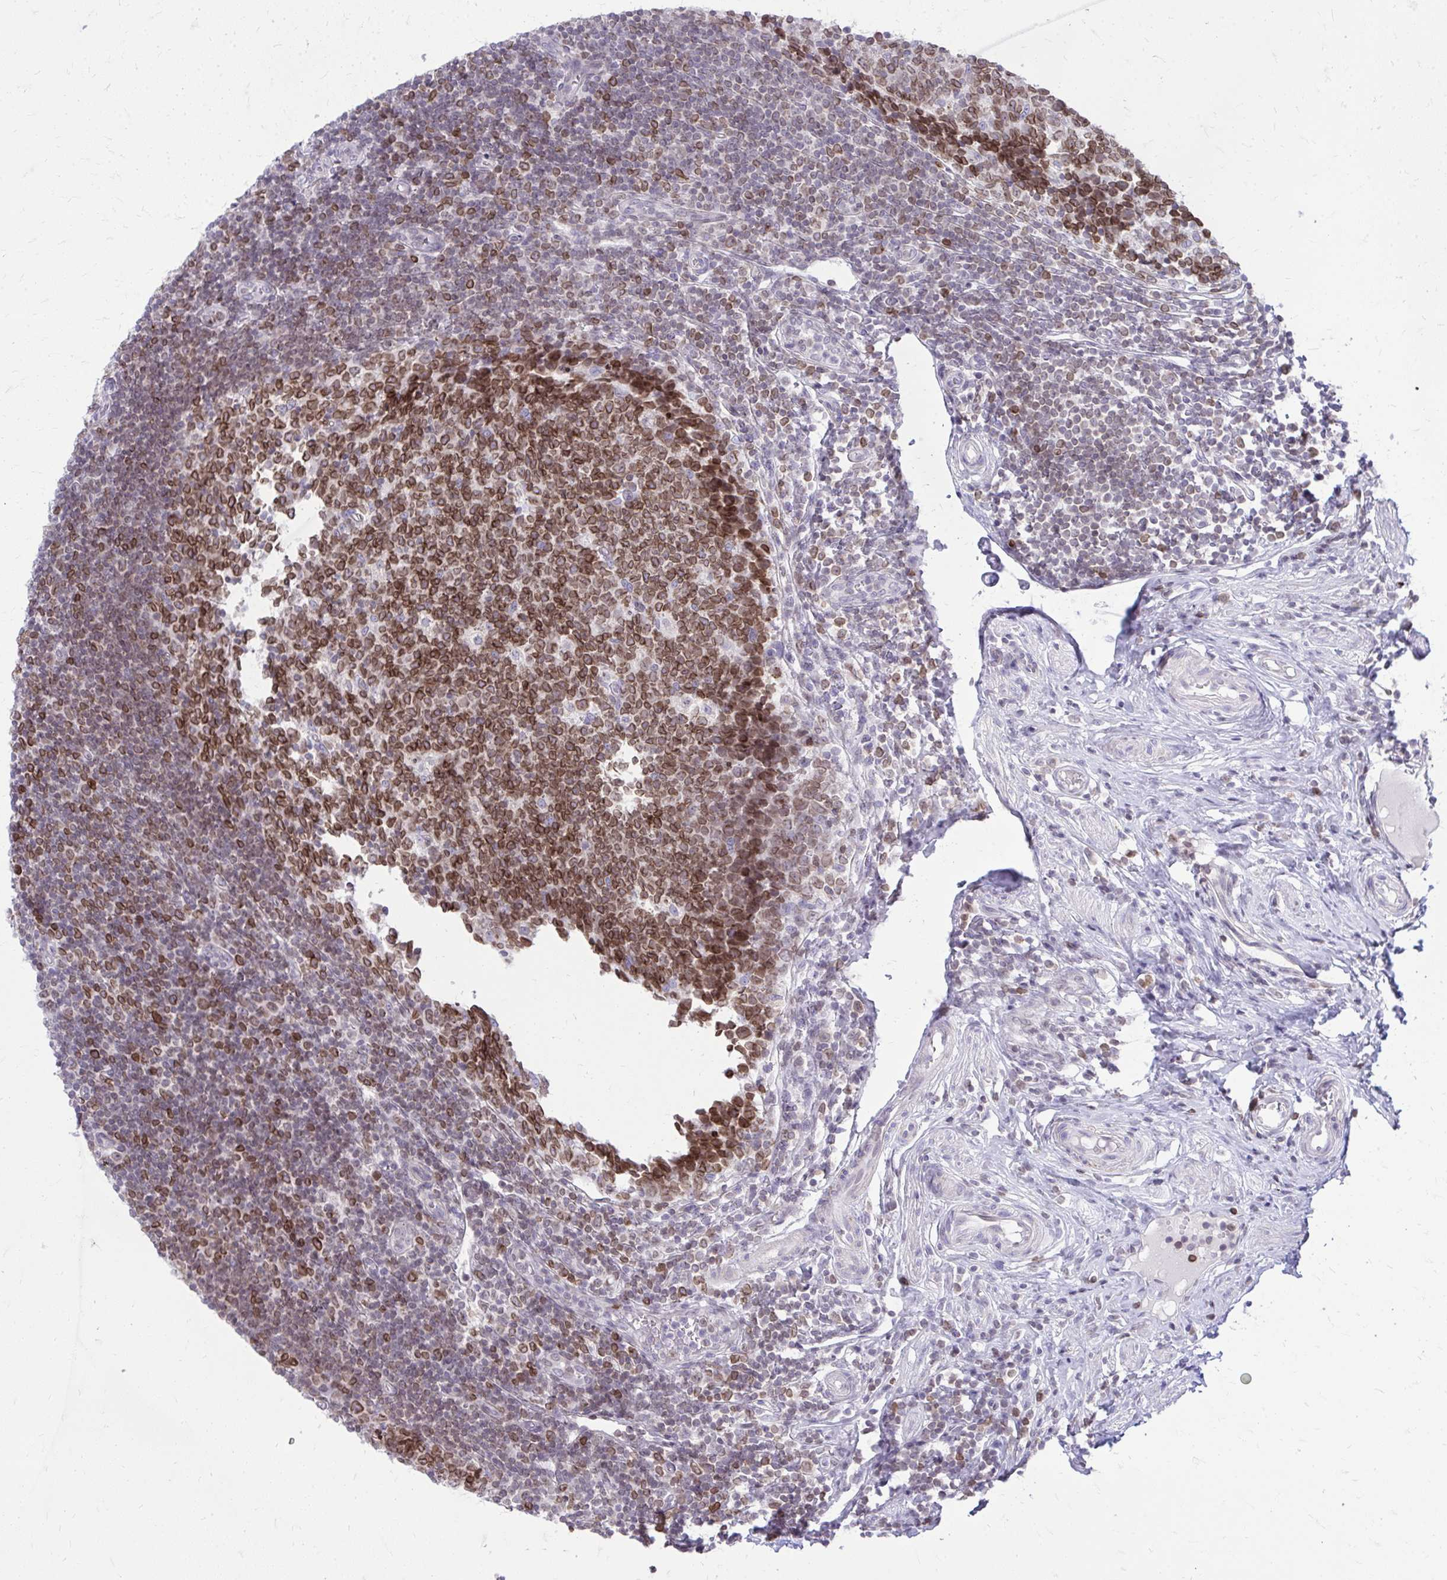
{"staining": {"intensity": "moderate", "quantity": ">75%", "location": "cytoplasmic/membranous"}, "tissue": "appendix", "cell_type": "Glandular cells", "image_type": "normal", "snomed": [{"axis": "morphology", "description": "Normal tissue, NOS"}, {"axis": "topography", "description": "Appendix"}], "caption": "Immunohistochemistry (IHC) image of benign appendix: appendix stained using IHC demonstrates medium levels of moderate protein expression localized specifically in the cytoplasmic/membranous of glandular cells, appearing as a cytoplasmic/membranous brown color.", "gene": "RPS6KA2", "patient": {"sex": "male", "age": 18}}